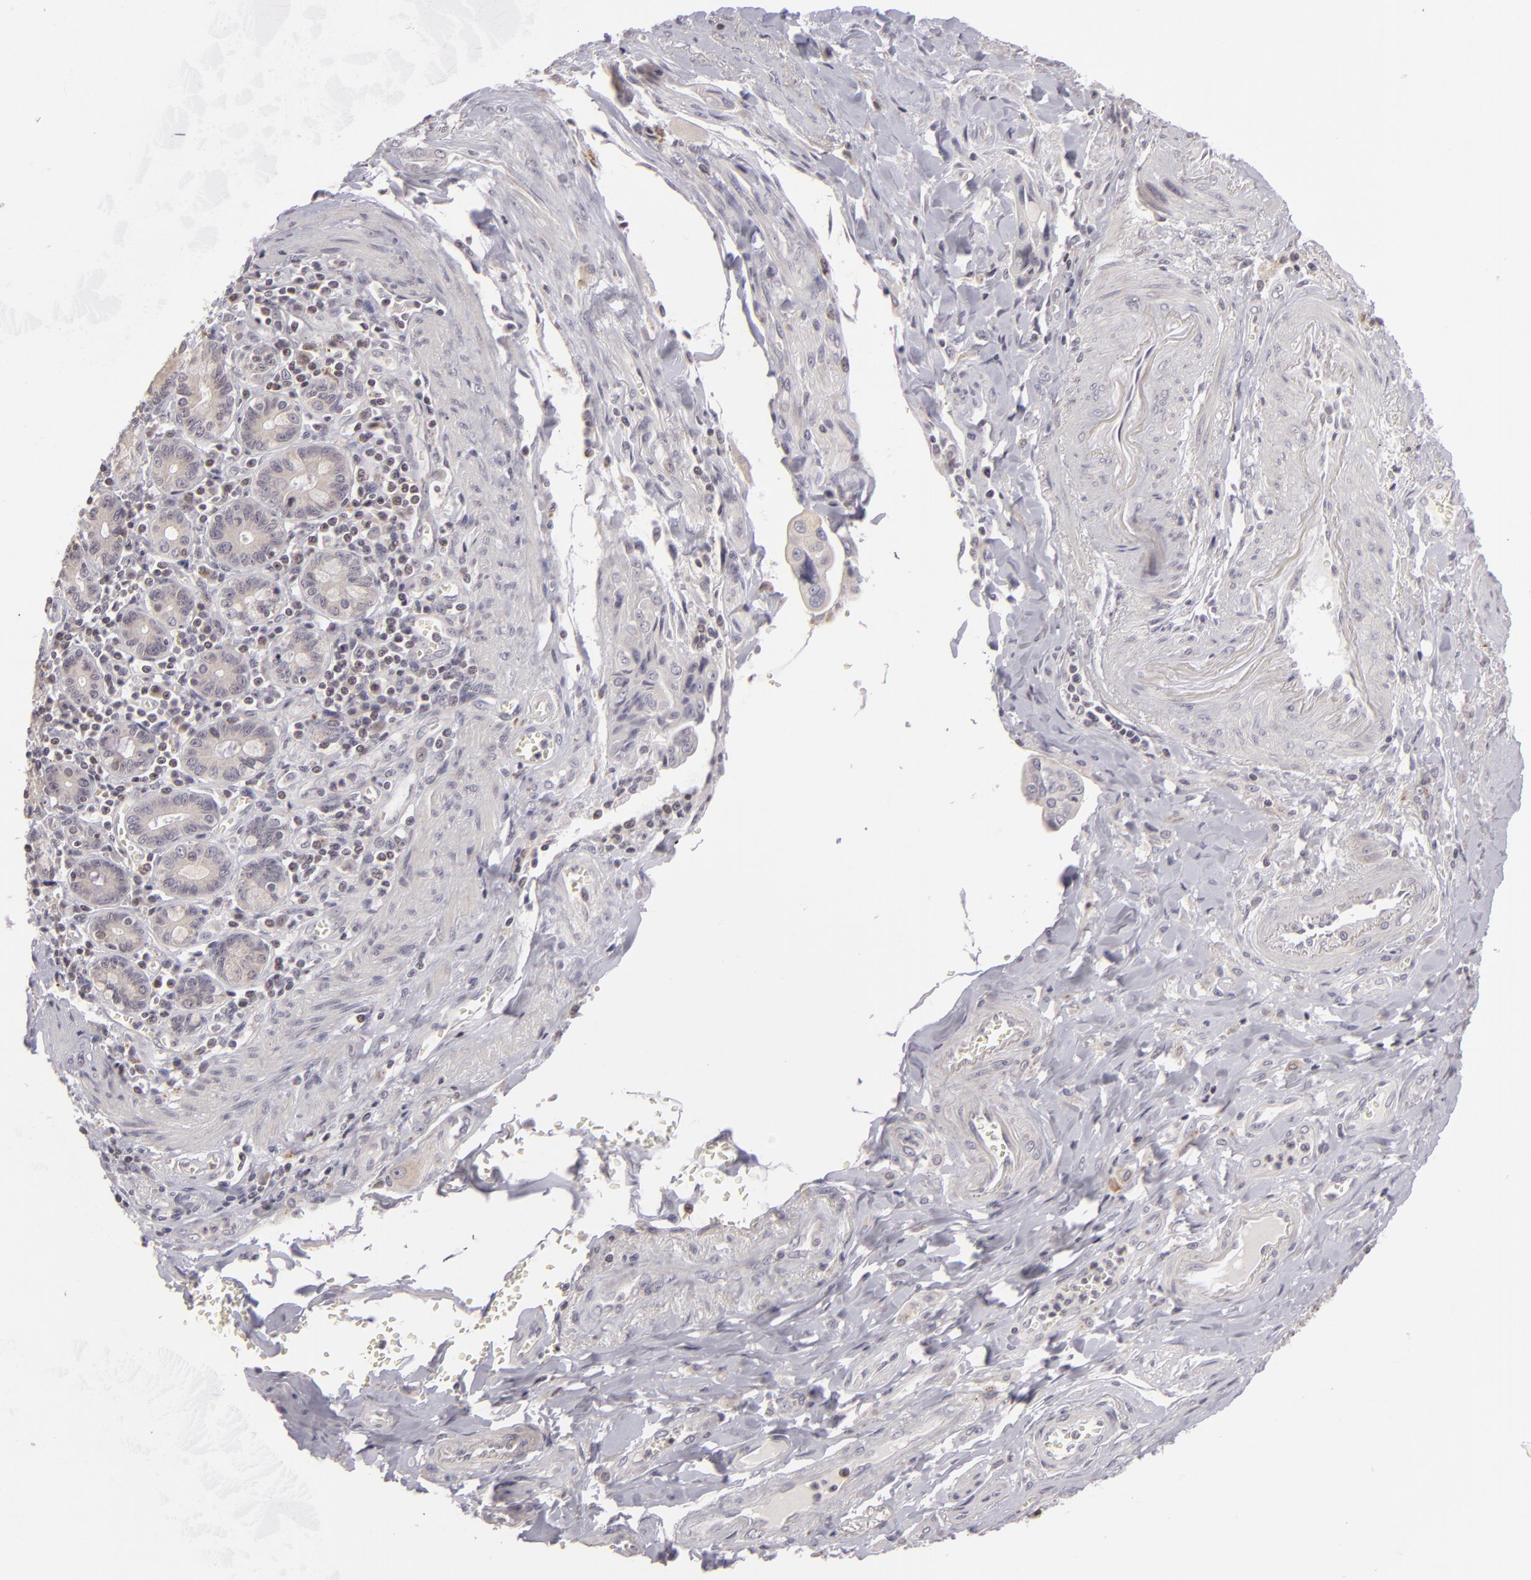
{"staining": {"intensity": "negative", "quantity": "none", "location": "none"}, "tissue": "pancreatic cancer", "cell_type": "Tumor cells", "image_type": "cancer", "snomed": [{"axis": "morphology", "description": "Adenocarcinoma, NOS"}, {"axis": "topography", "description": "Pancreas"}], "caption": "There is no significant staining in tumor cells of adenocarcinoma (pancreatic).", "gene": "AKAP6", "patient": {"sex": "male", "age": 77}}